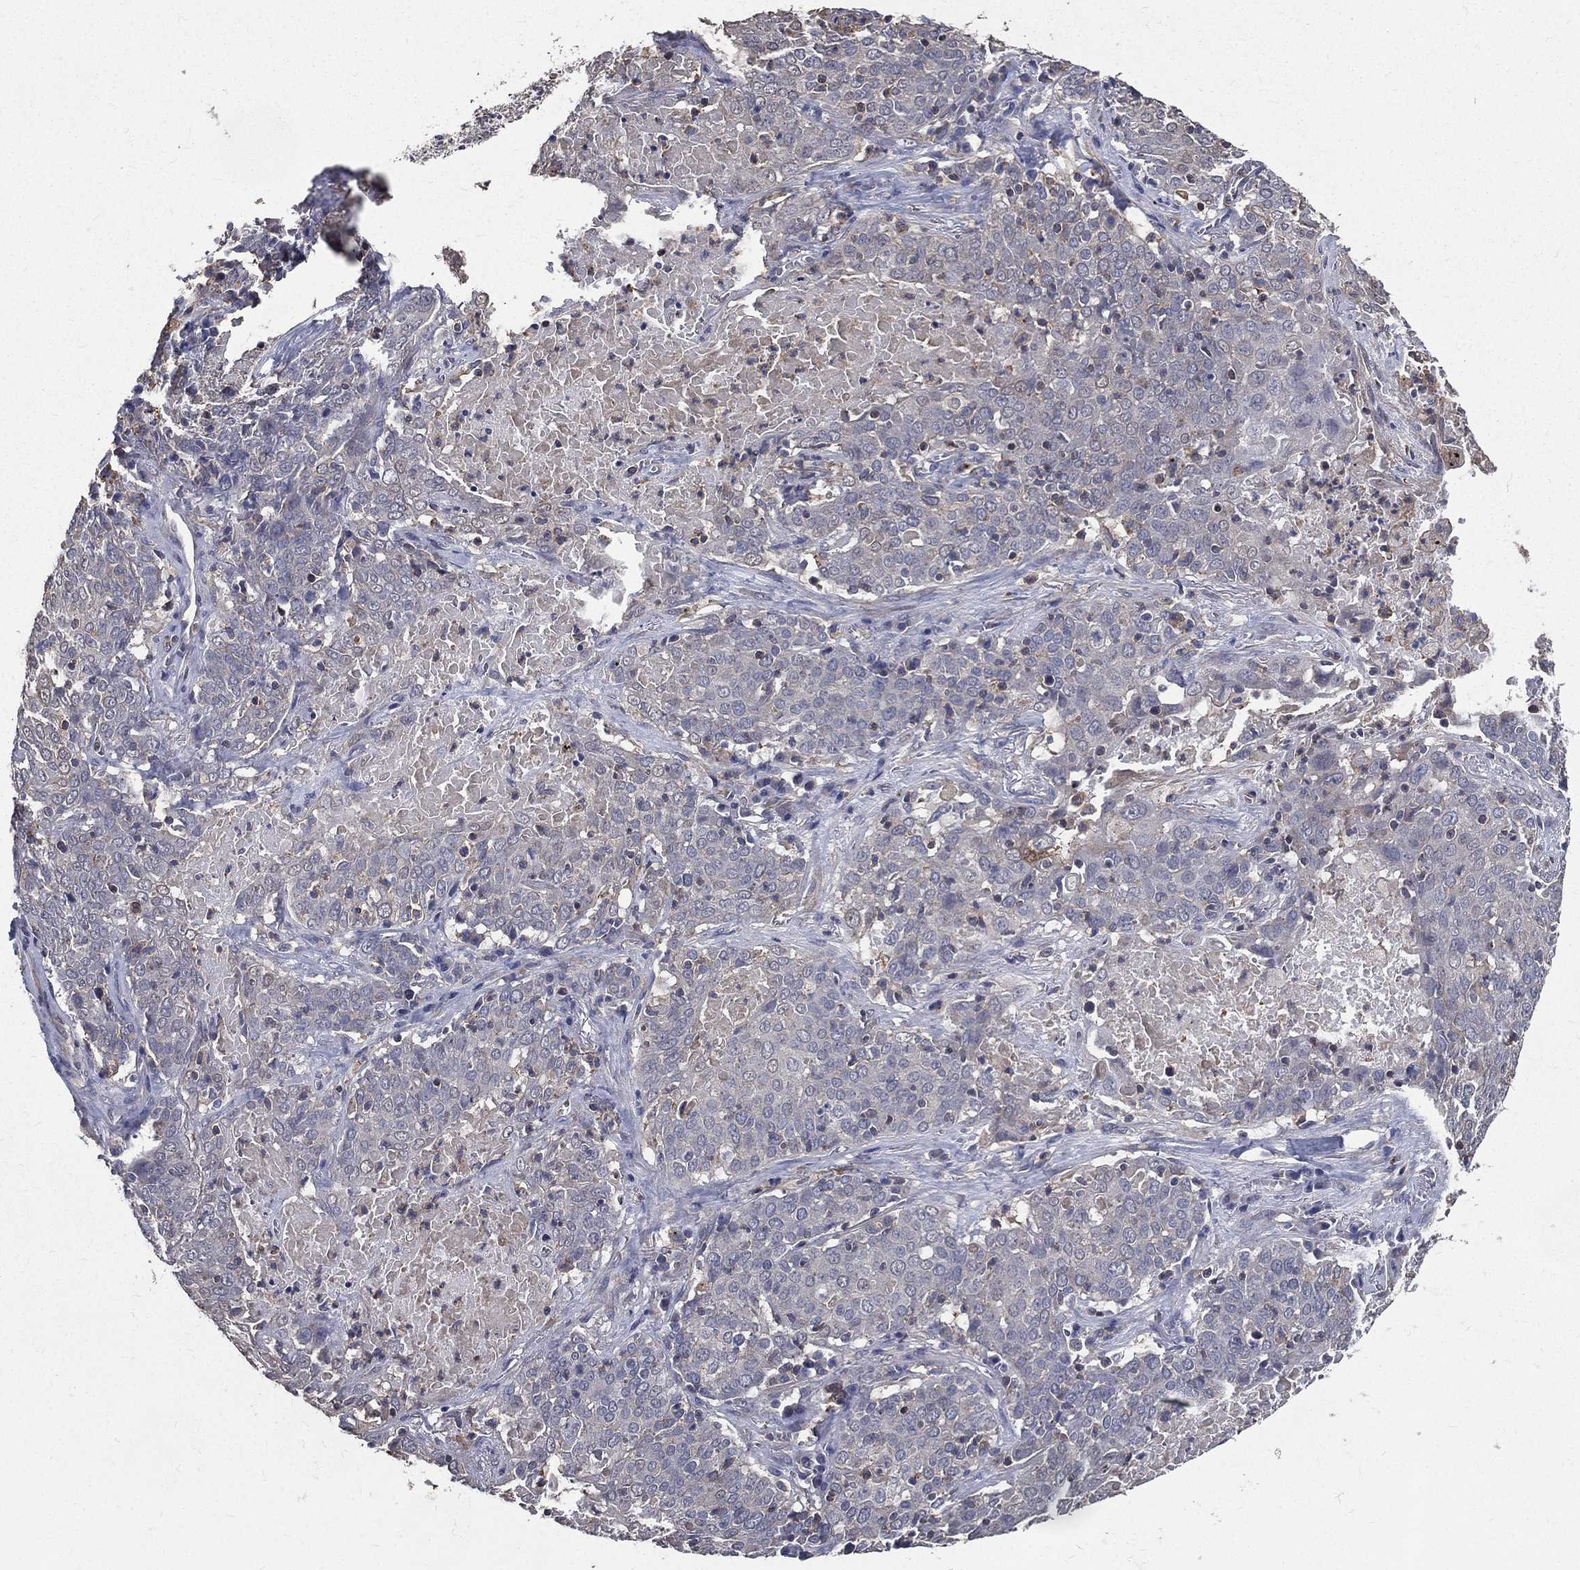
{"staining": {"intensity": "negative", "quantity": "none", "location": "none"}, "tissue": "lung cancer", "cell_type": "Tumor cells", "image_type": "cancer", "snomed": [{"axis": "morphology", "description": "Squamous cell carcinoma, NOS"}, {"axis": "topography", "description": "Lung"}], "caption": "IHC of human lung cancer shows no expression in tumor cells.", "gene": "SERPINB2", "patient": {"sex": "male", "age": 82}}